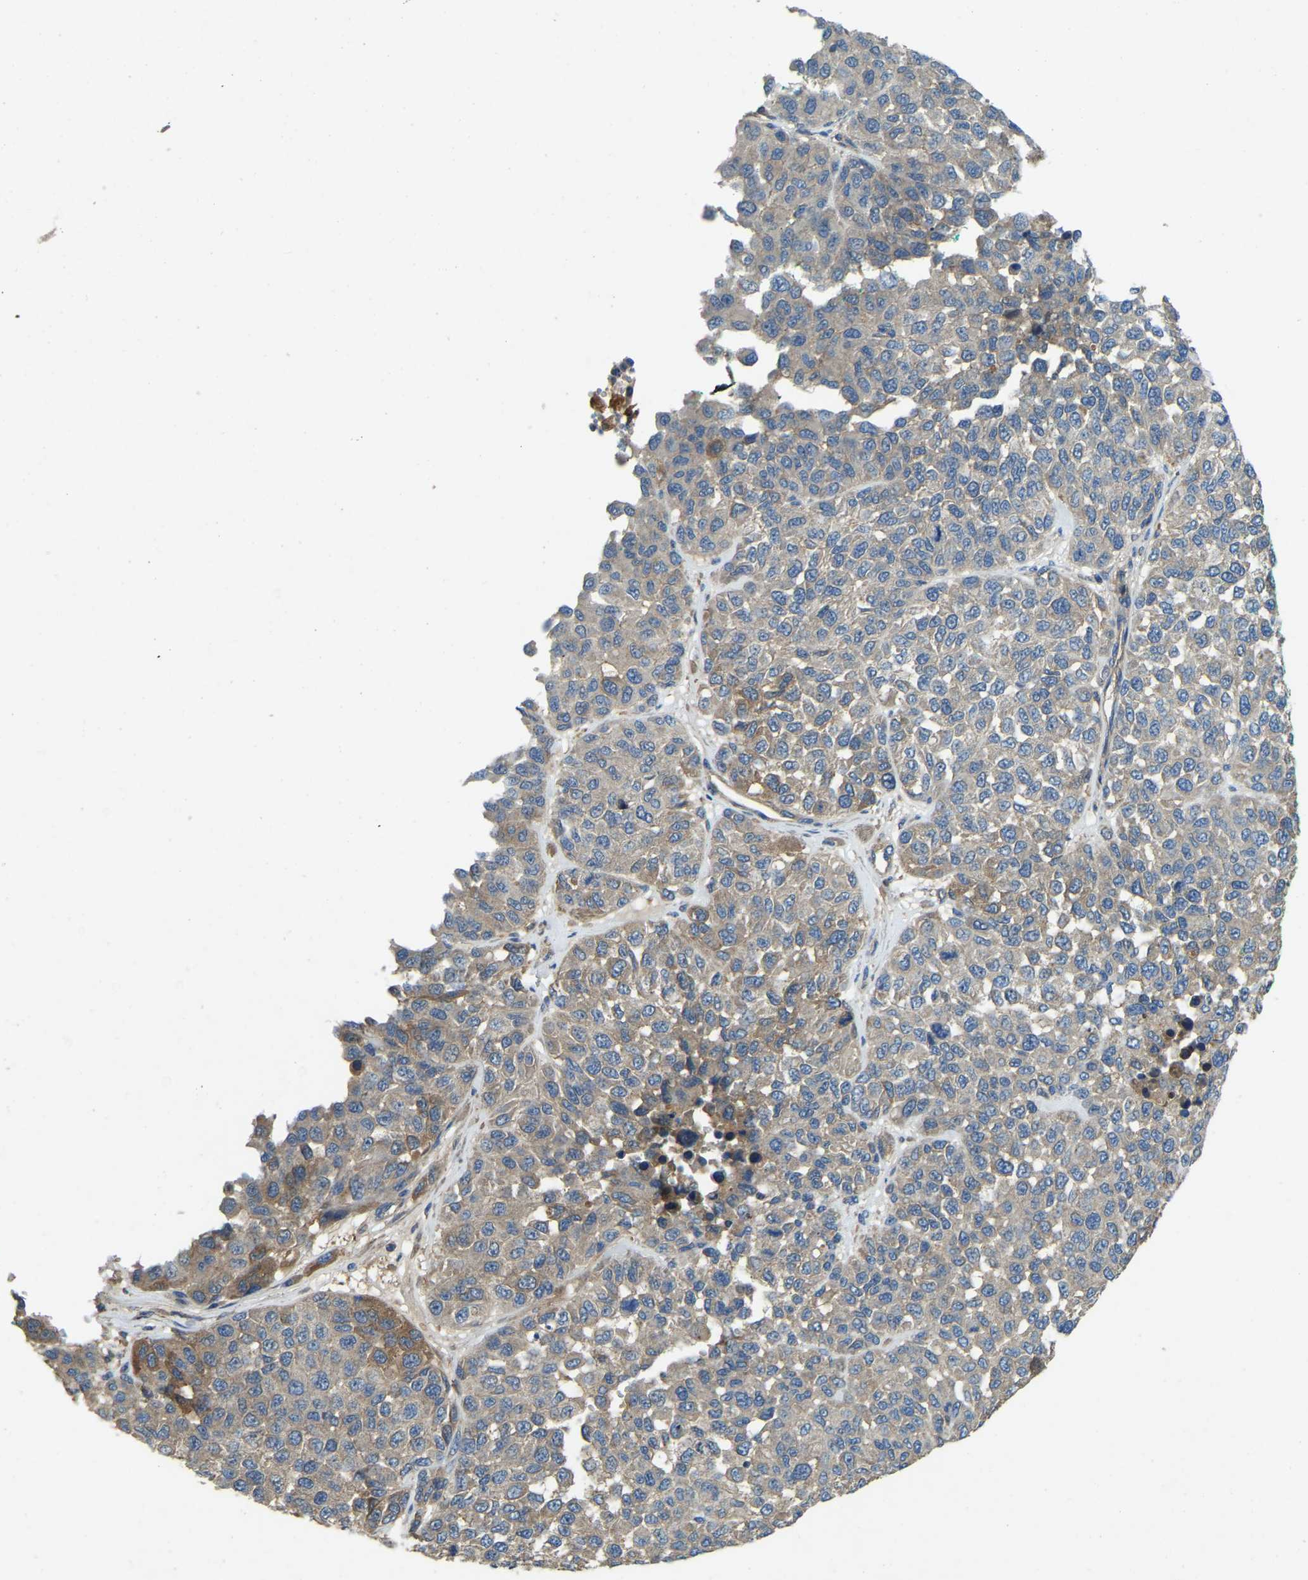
{"staining": {"intensity": "weak", "quantity": "25%-75%", "location": "cytoplasmic/membranous"}, "tissue": "melanoma", "cell_type": "Tumor cells", "image_type": "cancer", "snomed": [{"axis": "morphology", "description": "Malignant melanoma, NOS"}, {"axis": "topography", "description": "Skin"}], "caption": "Immunohistochemical staining of human melanoma shows low levels of weak cytoplasmic/membranous positivity in about 25%-75% of tumor cells.", "gene": "ATP8B1", "patient": {"sex": "male", "age": 62}}